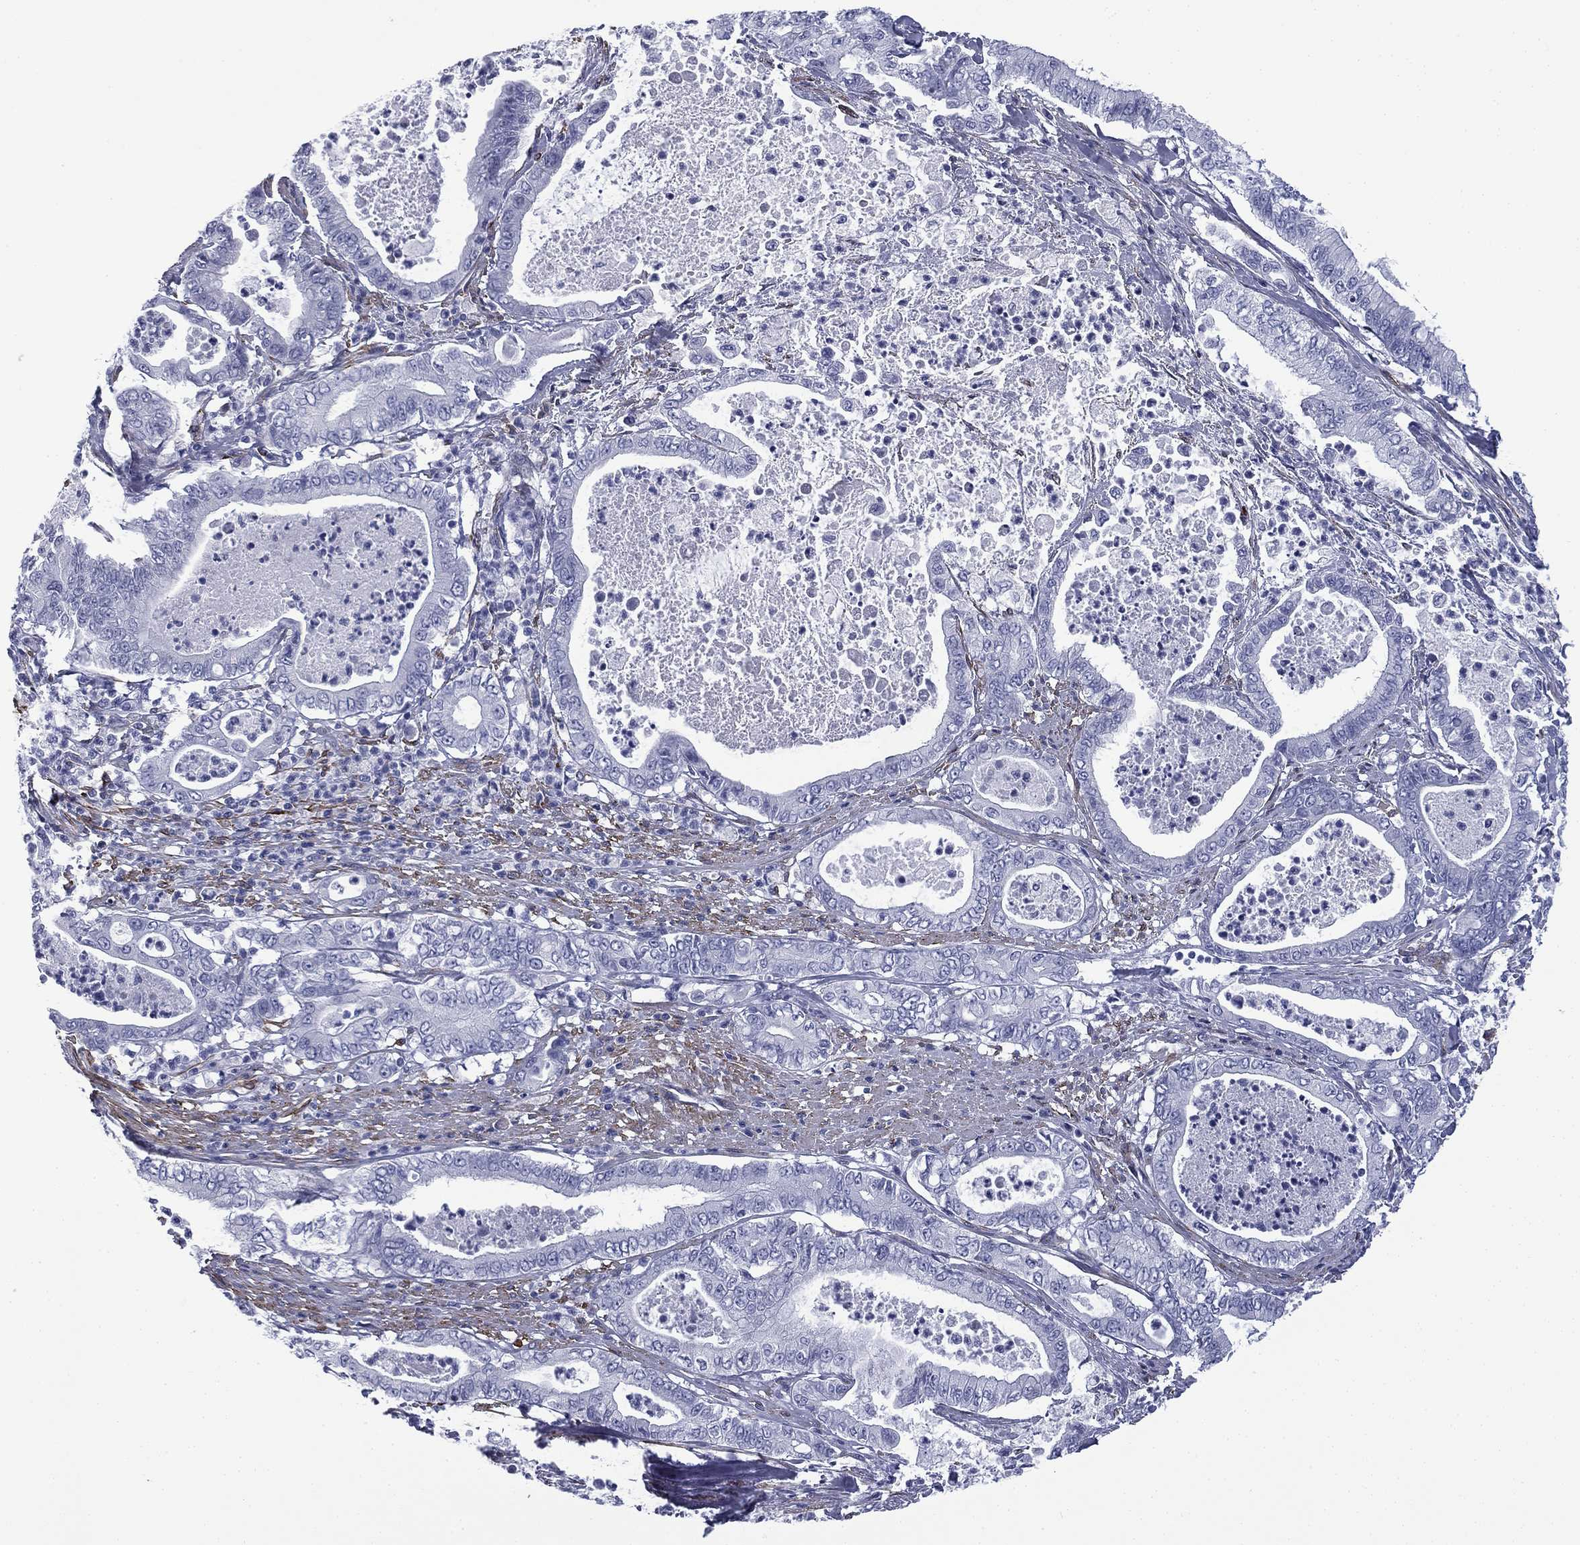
{"staining": {"intensity": "negative", "quantity": "none", "location": "none"}, "tissue": "pancreatic cancer", "cell_type": "Tumor cells", "image_type": "cancer", "snomed": [{"axis": "morphology", "description": "Adenocarcinoma, NOS"}, {"axis": "topography", "description": "Pancreas"}], "caption": "Tumor cells are negative for protein expression in human pancreatic cancer. (Stains: DAB (3,3'-diaminobenzidine) immunohistochemistry with hematoxylin counter stain, Microscopy: brightfield microscopy at high magnification).", "gene": "CAVIN3", "patient": {"sex": "male", "age": 71}}